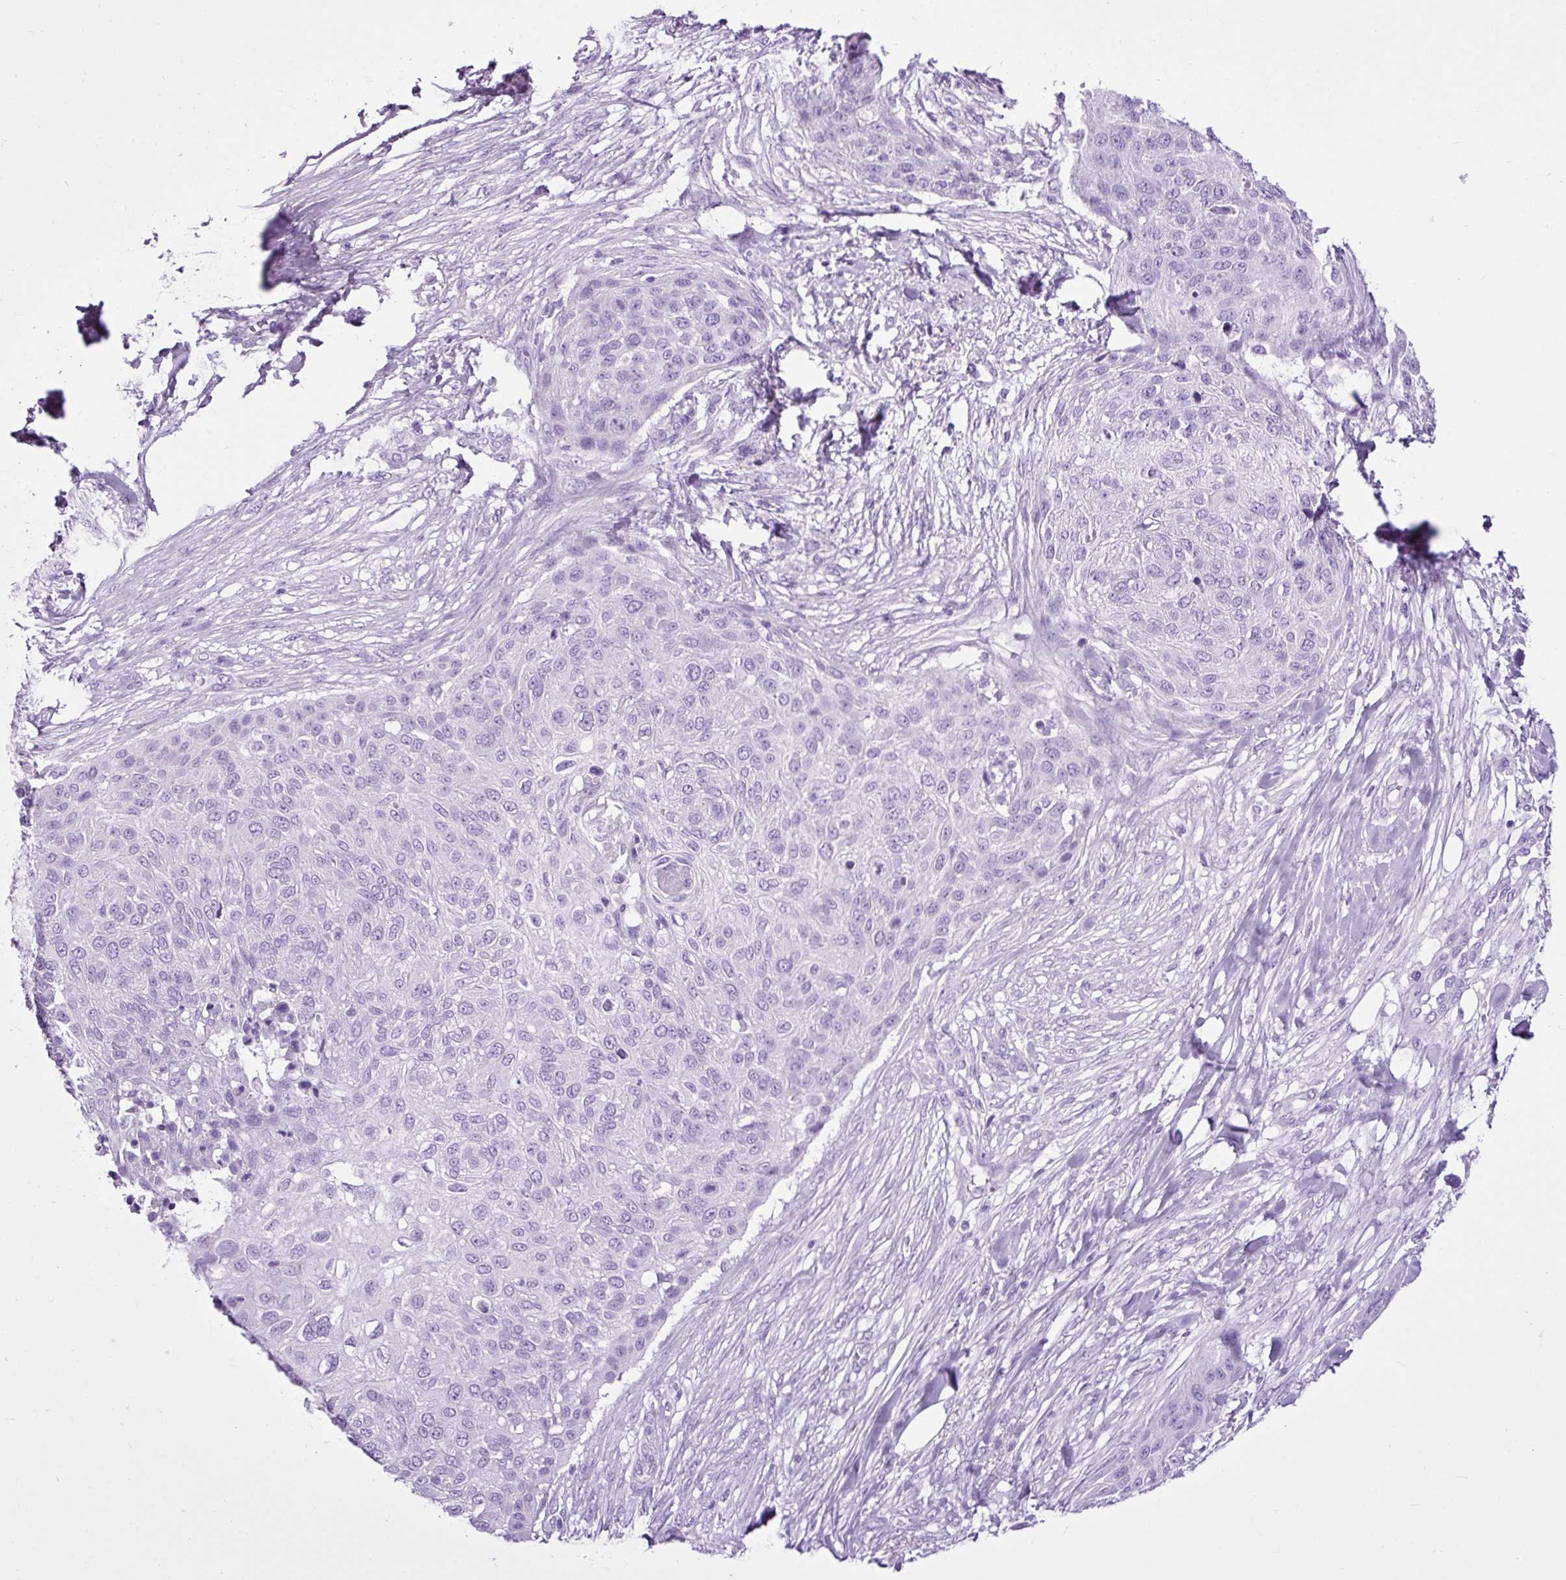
{"staining": {"intensity": "negative", "quantity": "none", "location": "none"}, "tissue": "skin cancer", "cell_type": "Tumor cells", "image_type": "cancer", "snomed": [{"axis": "morphology", "description": "Squamous cell carcinoma, NOS"}, {"axis": "topography", "description": "Skin"}], "caption": "Immunohistochemical staining of human squamous cell carcinoma (skin) exhibits no significant positivity in tumor cells.", "gene": "LILRB4", "patient": {"sex": "female", "age": 87}}